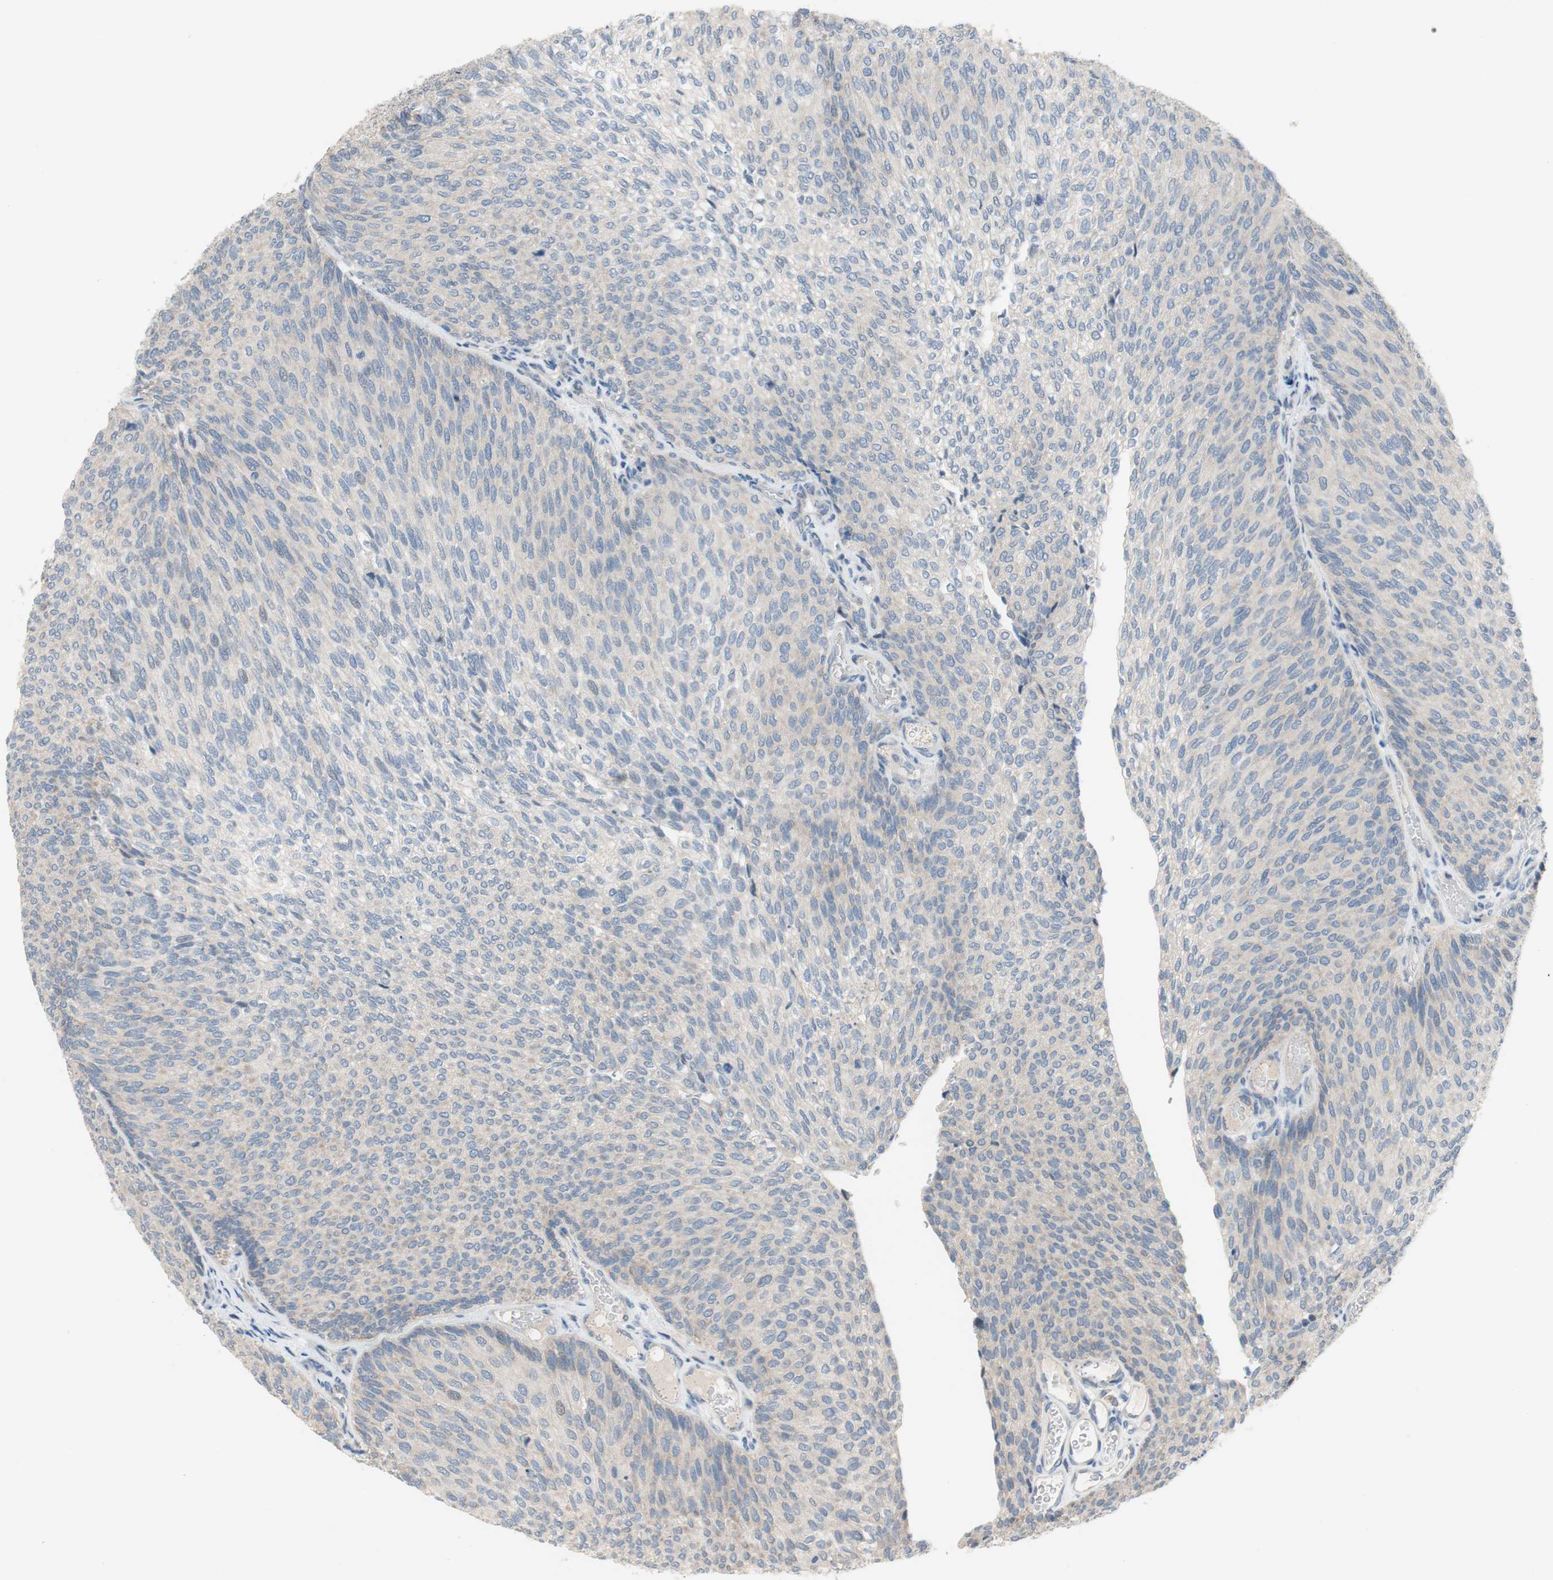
{"staining": {"intensity": "negative", "quantity": "none", "location": "none"}, "tissue": "urothelial cancer", "cell_type": "Tumor cells", "image_type": "cancer", "snomed": [{"axis": "morphology", "description": "Urothelial carcinoma, Low grade"}, {"axis": "topography", "description": "Urinary bladder"}], "caption": "Immunohistochemistry (IHC) image of neoplastic tissue: human urothelial cancer stained with DAB demonstrates no significant protein expression in tumor cells.", "gene": "TACR3", "patient": {"sex": "female", "age": 79}}